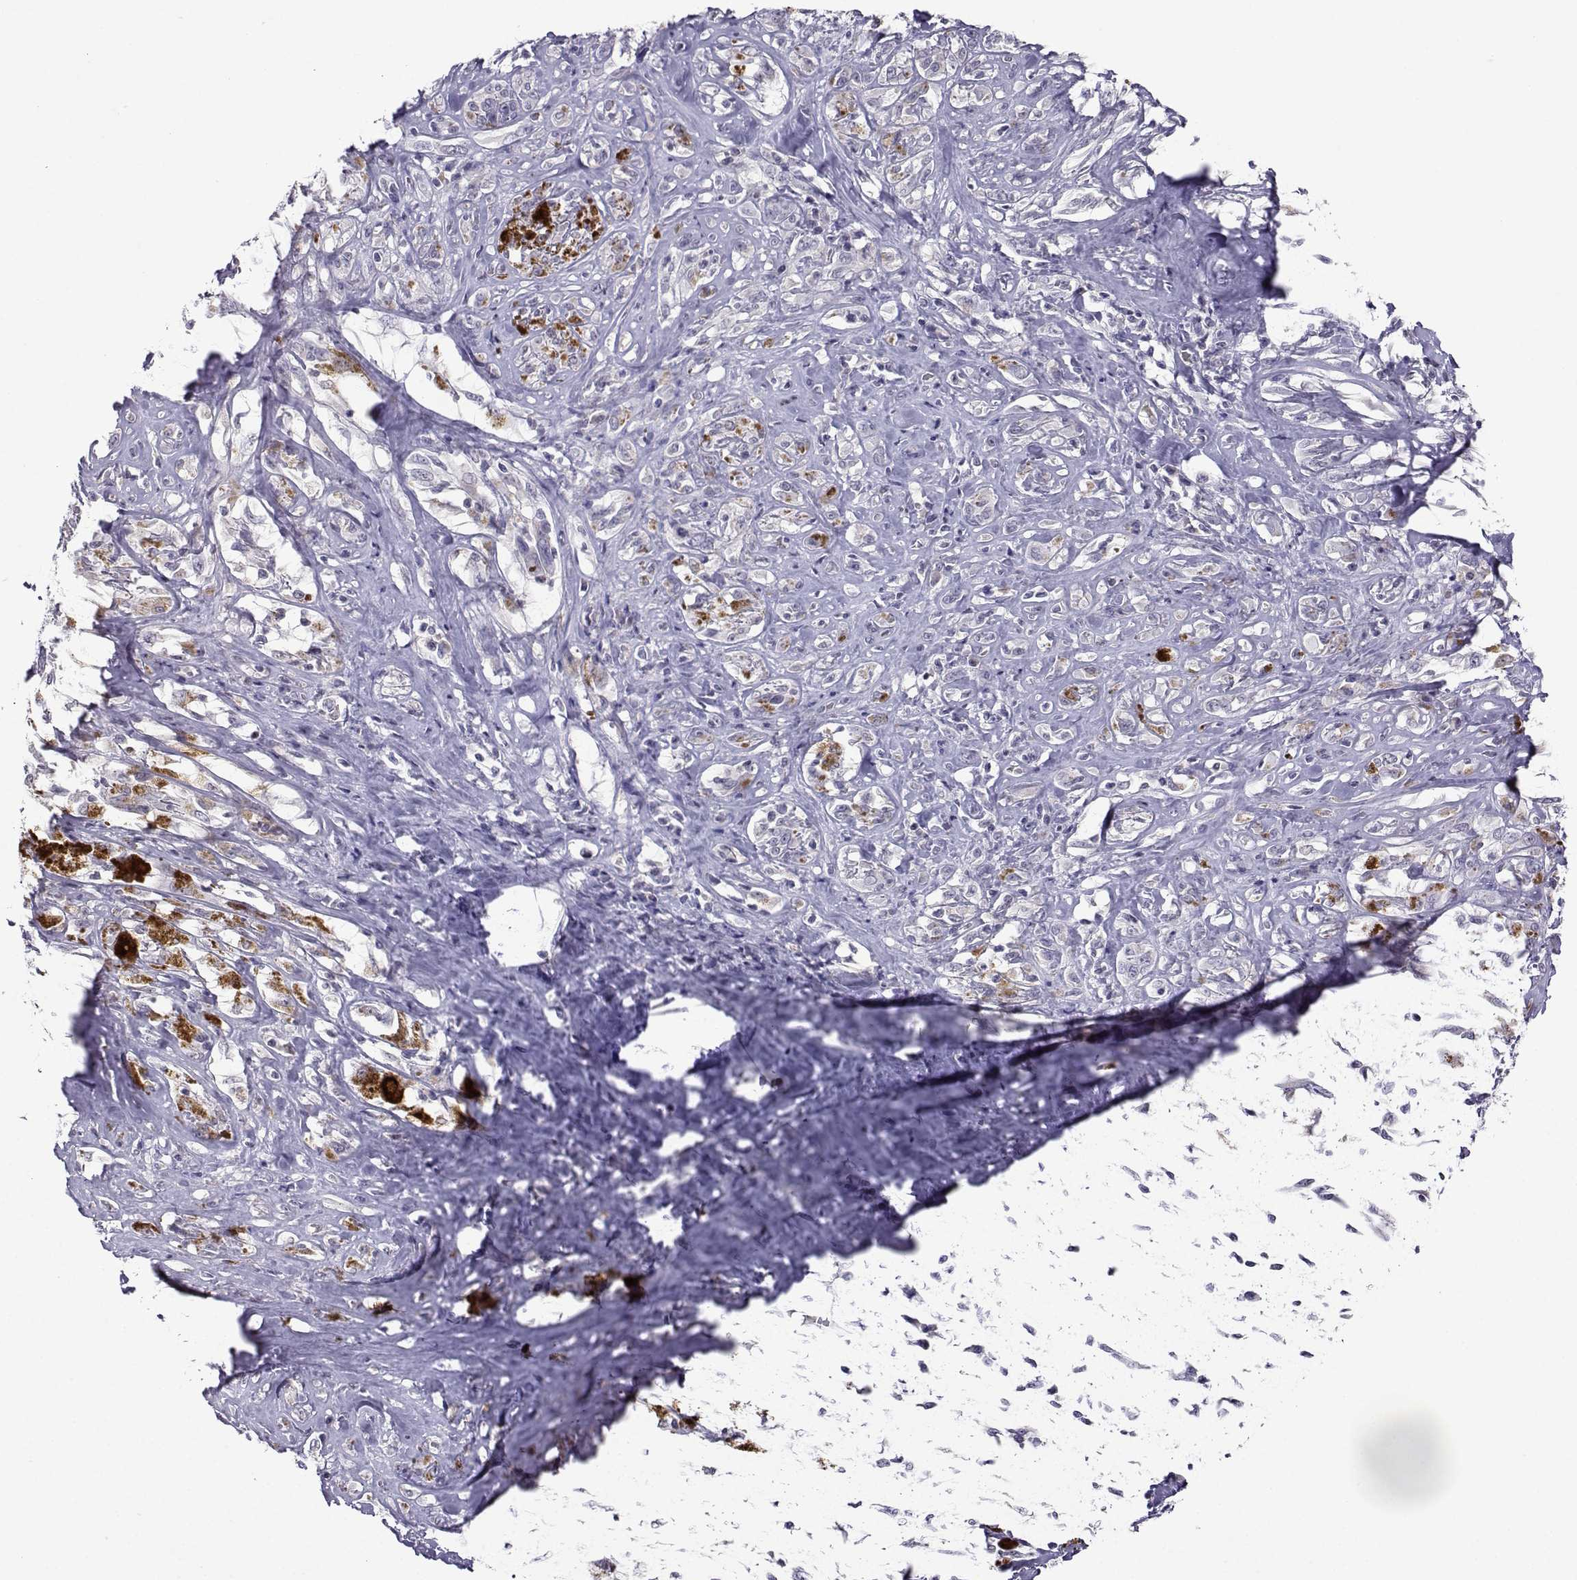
{"staining": {"intensity": "weak", "quantity": "<25%", "location": "cytoplasmic/membranous"}, "tissue": "melanoma", "cell_type": "Tumor cells", "image_type": "cancer", "snomed": [{"axis": "morphology", "description": "Malignant melanoma, NOS"}, {"axis": "topography", "description": "Skin"}], "caption": "Immunohistochemical staining of human malignant melanoma displays no significant staining in tumor cells. Brightfield microscopy of immunohistochemistry stained with DAB (brown) and hematoxylin (blue), captured at high magnification.", "gene": "LRFN2", "patient": {"sex": "female", "age": 91}}